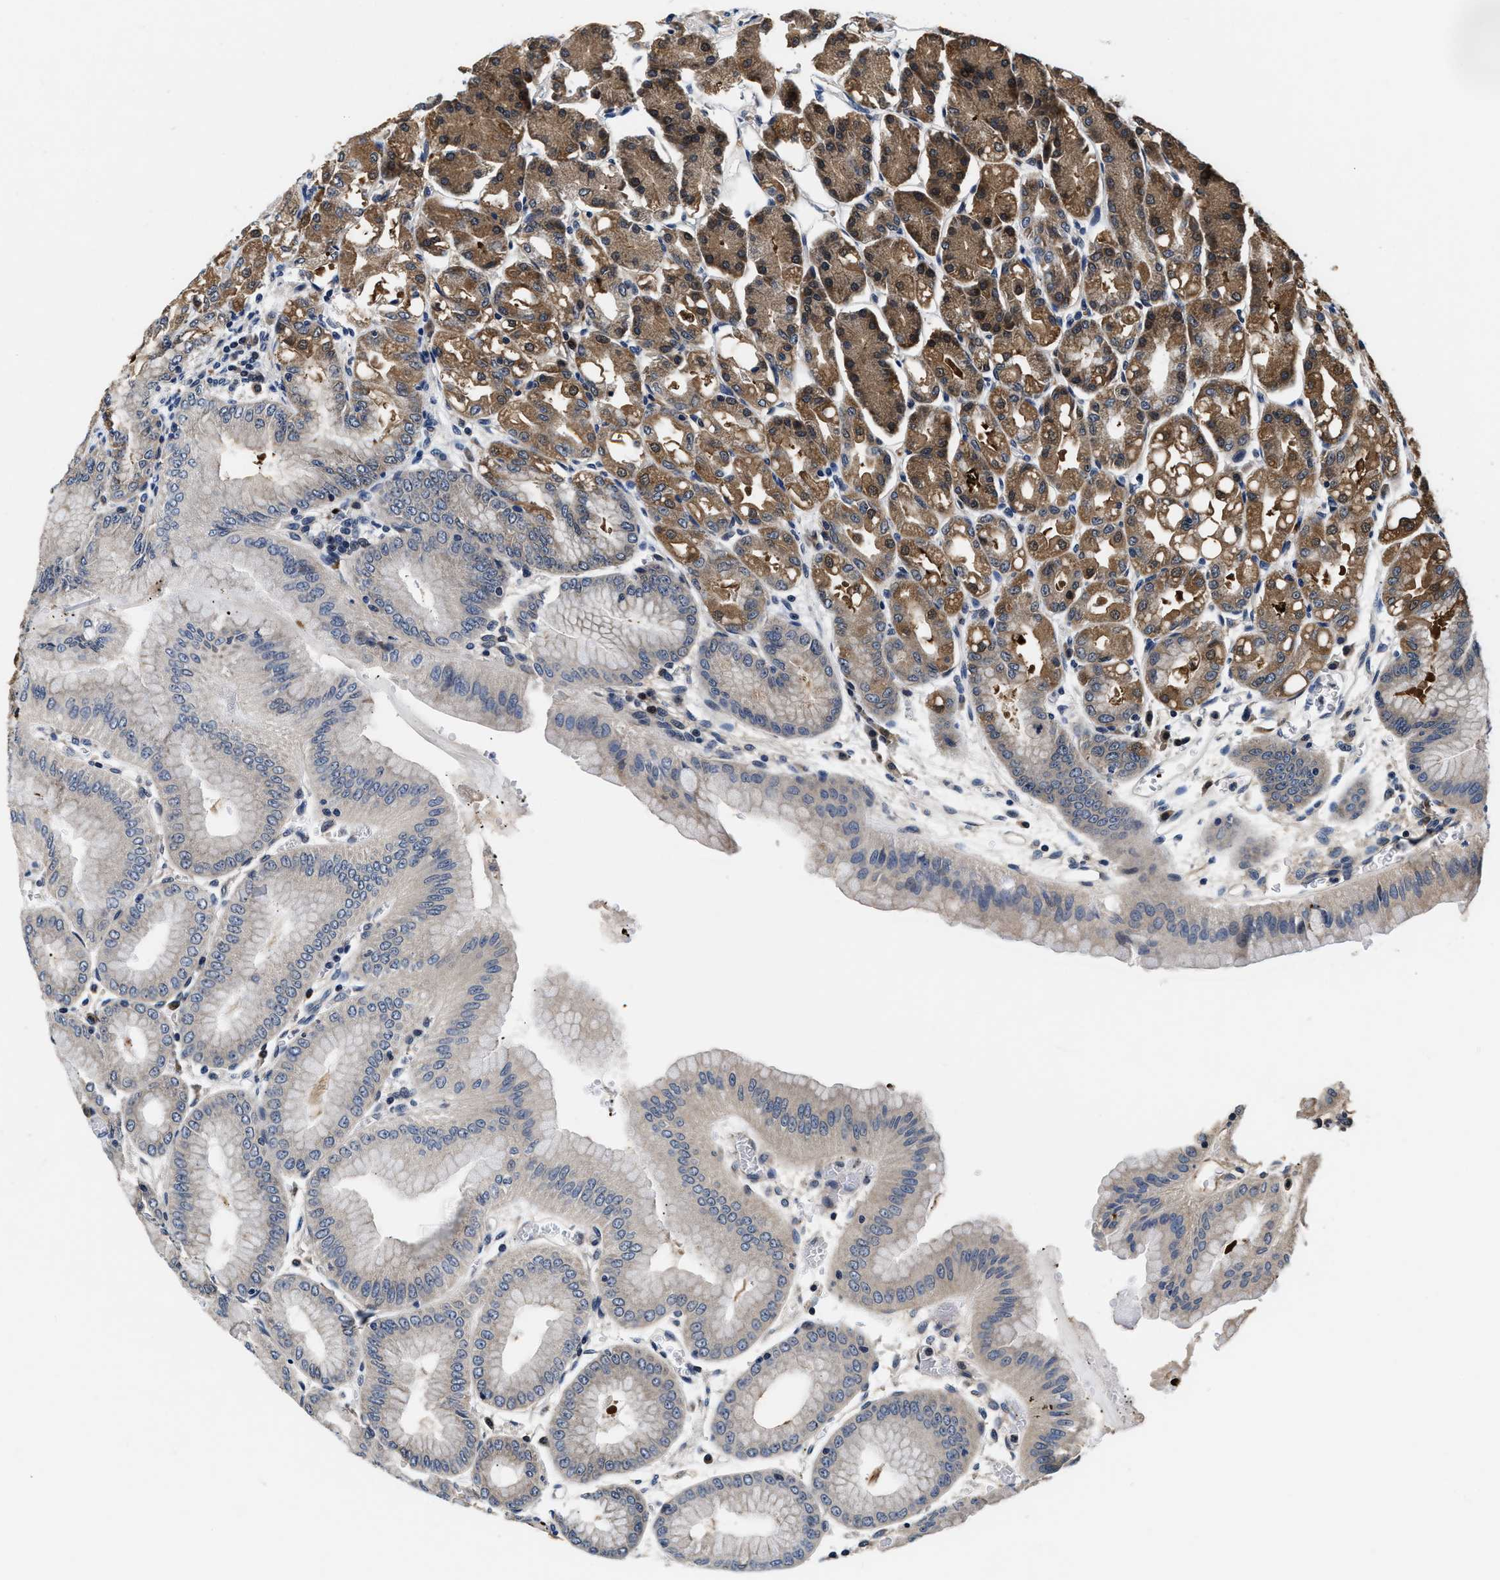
{"staining": {"intensity": "moderate", "quantity": "25%-75%", "location": "cytoplasmic/membranous"}, "tissue": "stomach", "cell_type": "Glandular cells", "image_type": "normal", "snomed": [{"axis": "morphology", "description": "Normal tissue, NOS"}, {"axis": "topography", "description": "Stomach, lower"}], "caption": "Moderate cytoplasmic/membranous staining is present in approximately 25%-75% of glandular cells in benign stomach. (IHC, brightfield microscopy, high magnification).", "gene": "PHPT1", "patient": {"sex": "male", "age": 71}}